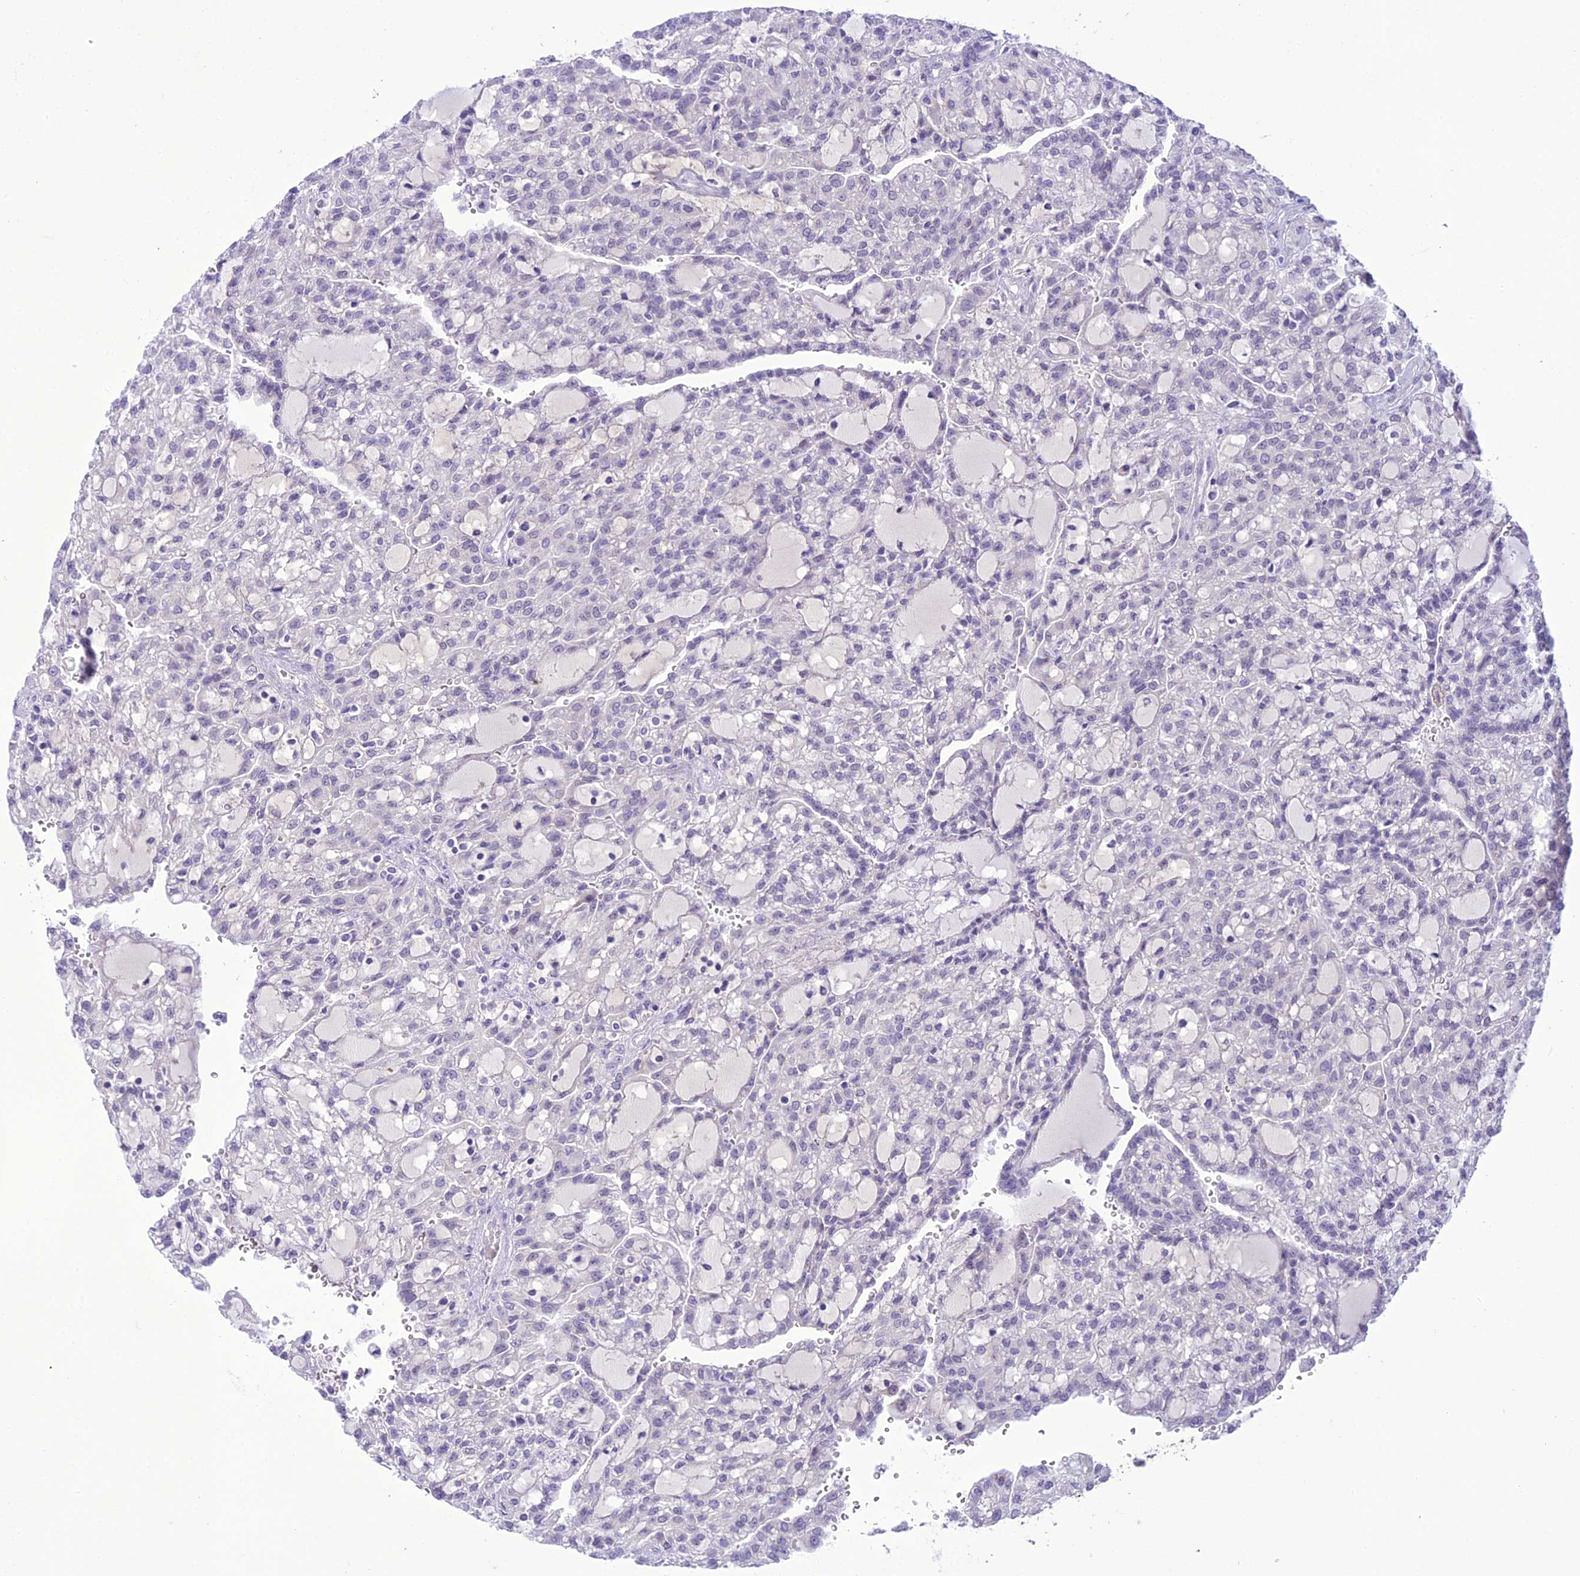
{"staining": {"intensity": "negative", "quantity": "none", "location": "none"}, "tissue": "renal cancer", "cell_type": "Tumor cells", "image_type": "cancer", "snomed": [{"axis": "morphology", "description": "Adenocarcinoma, NOS"}, {"axis": "topography", "description": "Kidney"}], "caption": "High power microscopy histopathology image of an immunohistochemistry (IHC) photomicrograph of renal adenocarcinoma, revealing no significant staining in tumor cells.", "gene": "B9D2", "patient": {"sex": "male", "age": 63}}